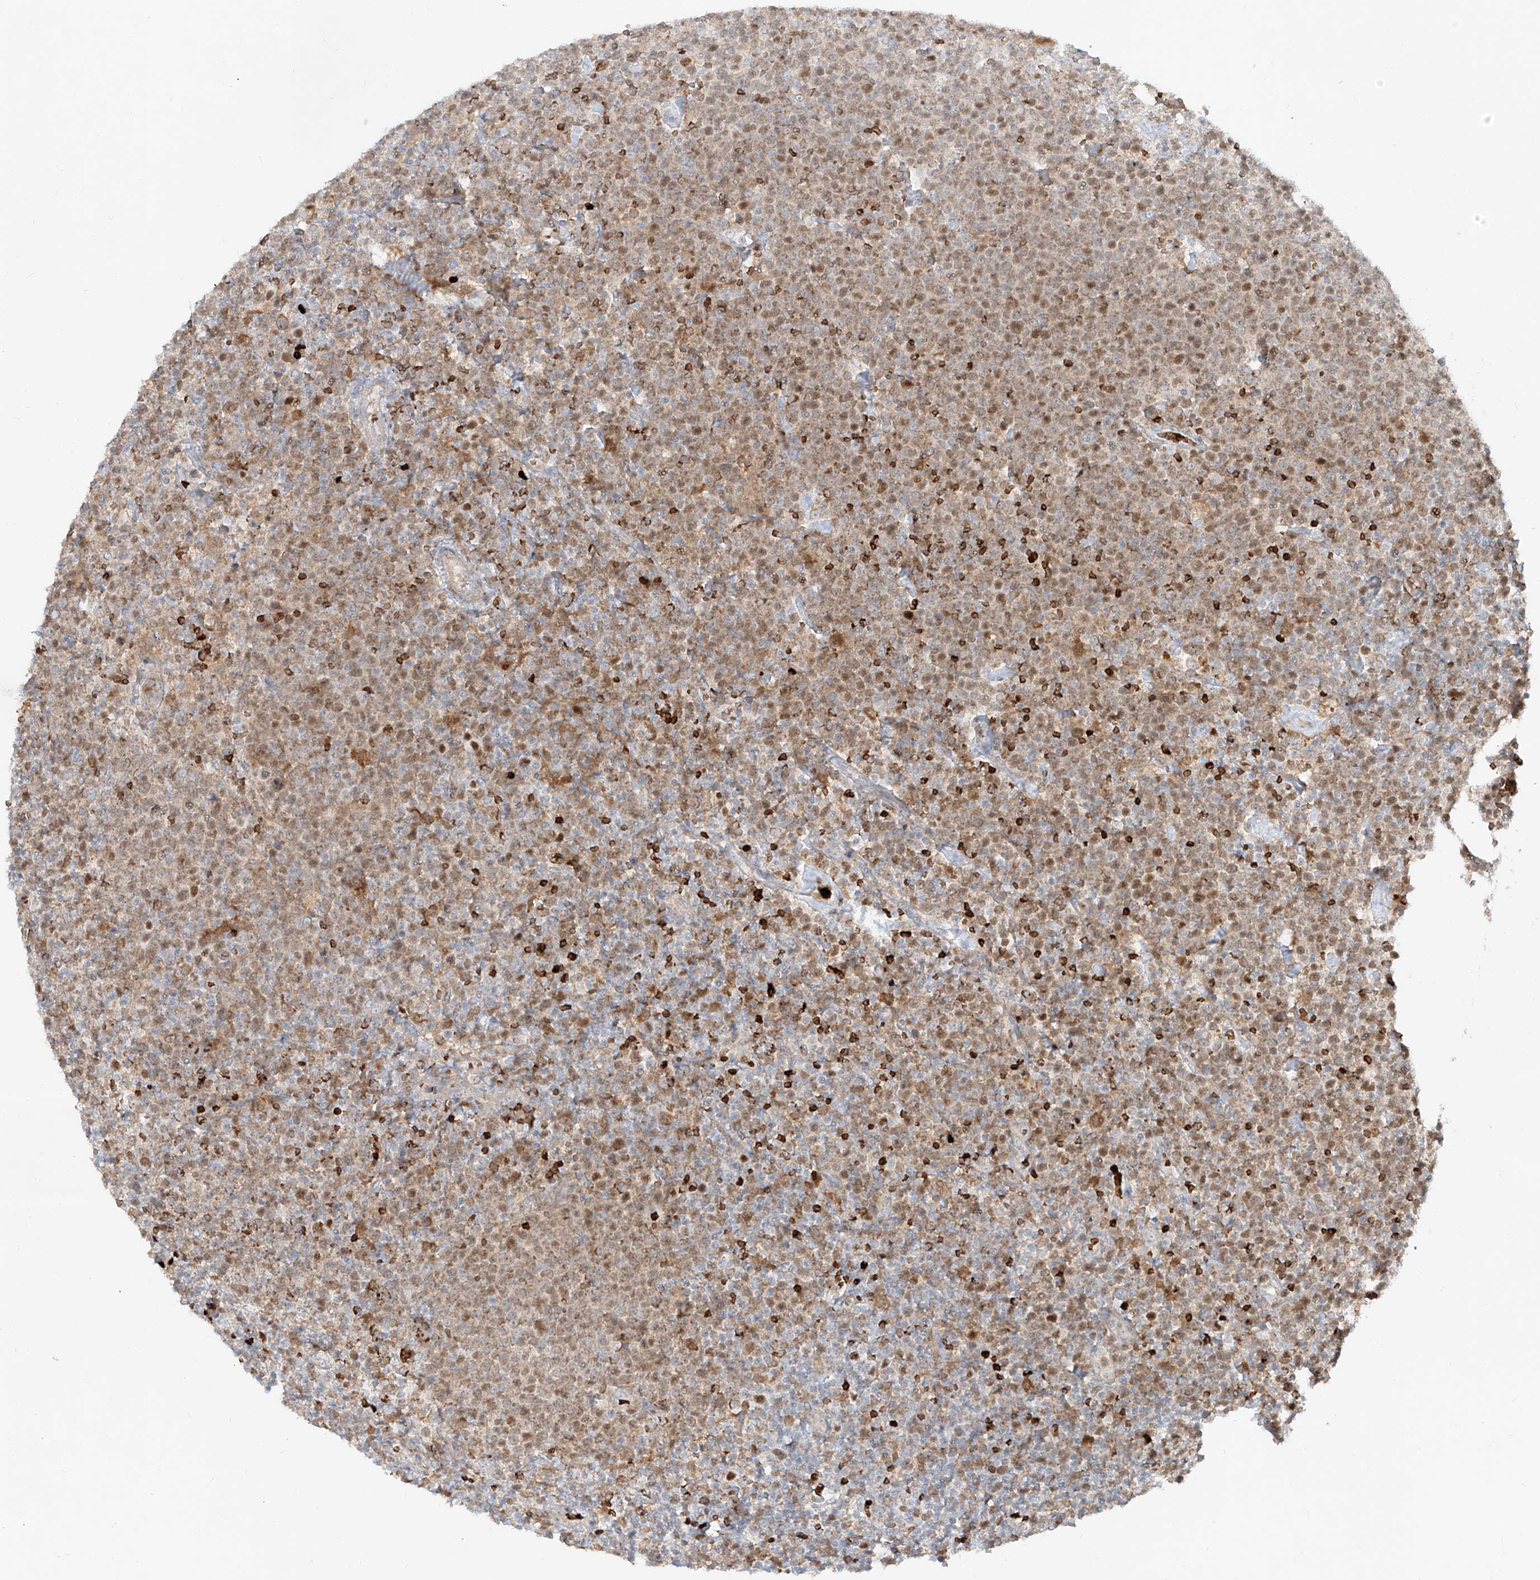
{"staining": {"intensity": "moderate", "quantity": ">75%", "location": "cytoplasmic/membranous,nuclear"}, "tissue": "lymphoma", "cell_type": "Tumor cells", "image_type": "cancer", "snomed": [{"axis": "morphology", "description": "Malignant lymphoma, non-Hodgkin's type, High grade"}, {"axis": "topography", "description": "Lymph node"}], "caption": "High-power microscopy captured an immunohistochemistry photomicrograph of lymphoma, revealing moderate cytoplasmic/membranous and nuclear expression in approximately >75% of tumor cells.", "gene": "FGD2", "patient": {"sex": "male", "age": 61}}